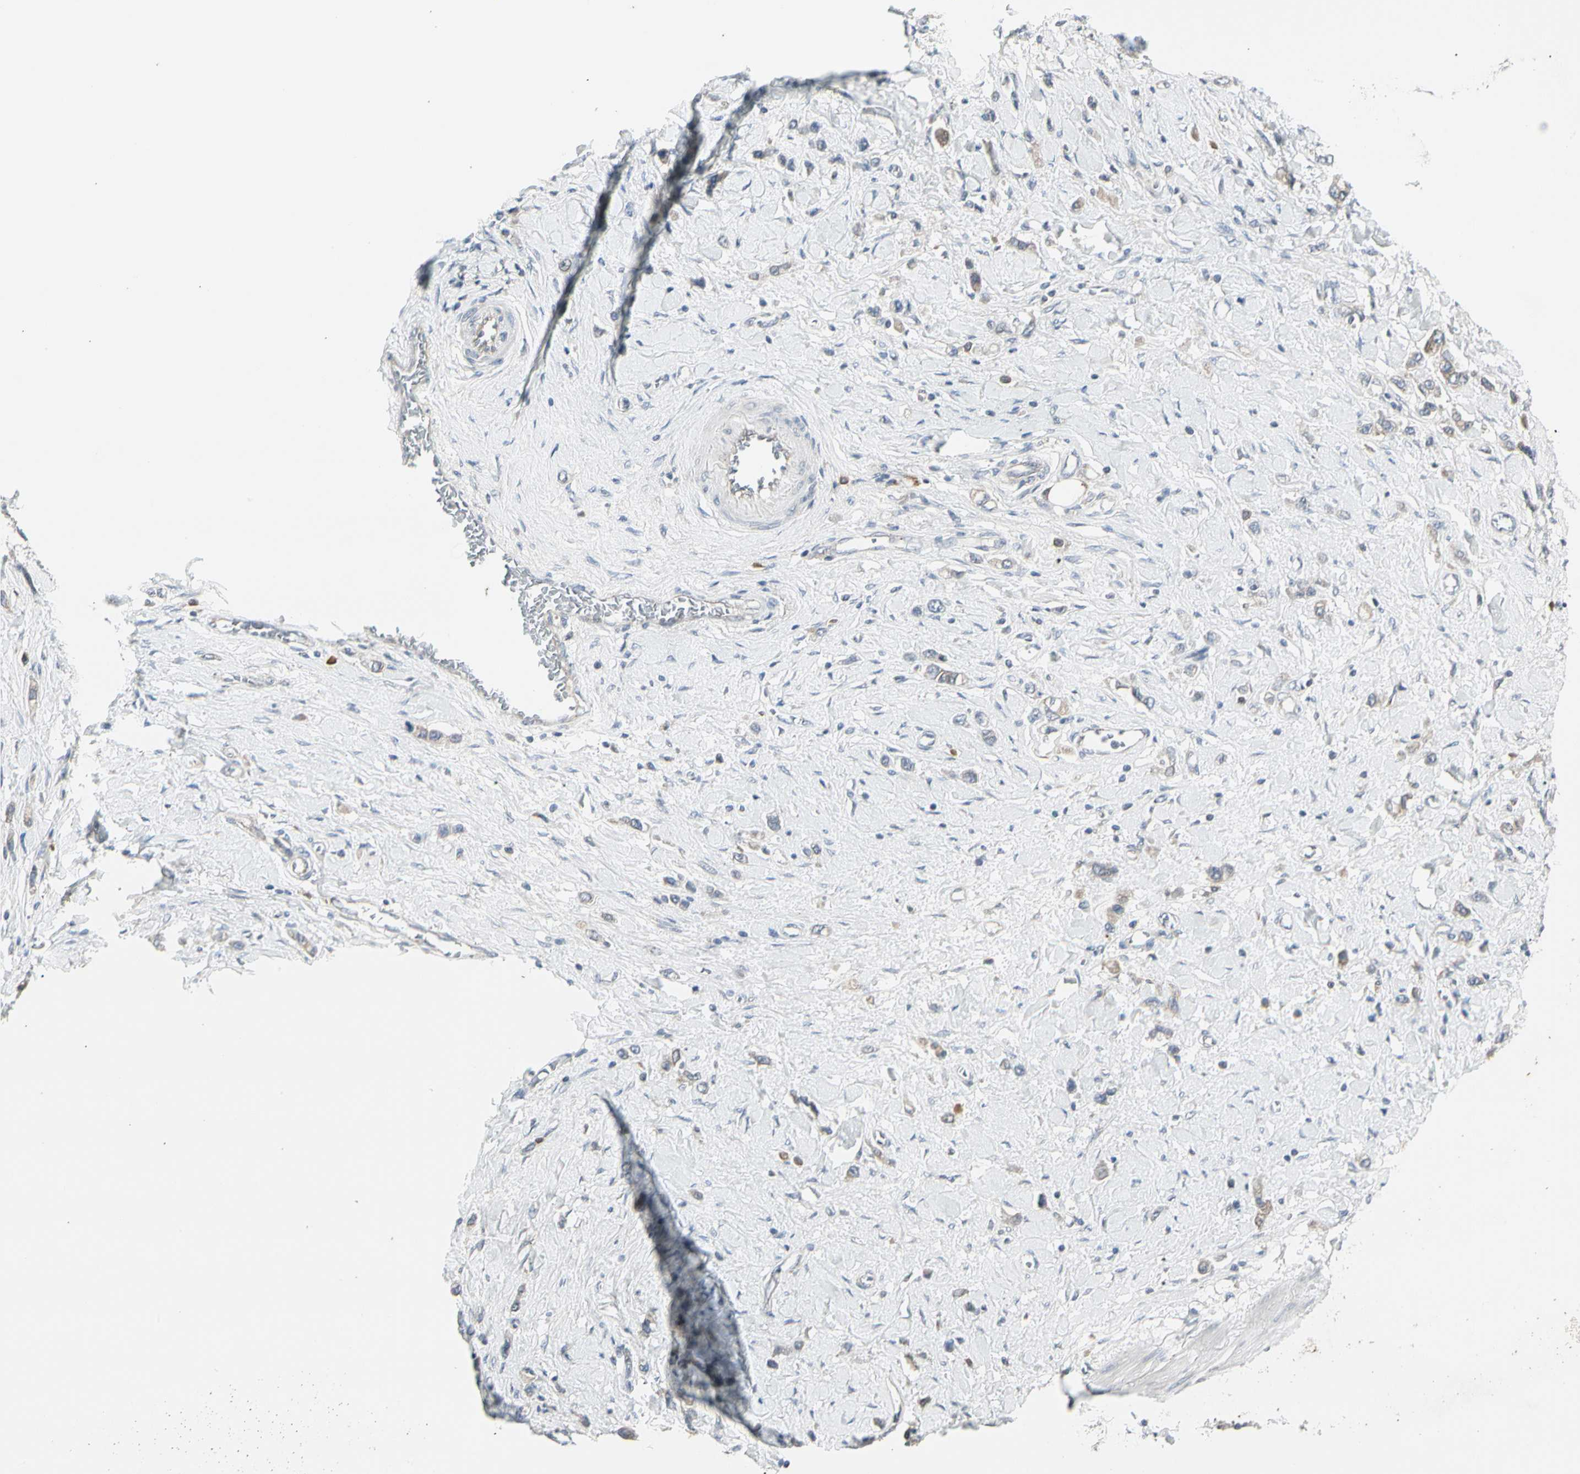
{"staining": {"intensity": "weak", "quantity": "25%-75%", "location": "cytoplasmic/membranous"}, "tissue": "stomach cancer", "cell_type": "Tumor cells", "image_type": "cancer", "snomed": [{"axis": "morphology", "description": "Normal tissue, NOS"}, {"axis": "morphology", "description": "Adenocarcinoma, NOS"}, {"axis": "topography", "description": "Stomach, upper"}, {"axis": "topography", "description": "Stomach"}], "caption": "Stomach adenocarcinoma tissue demonstrates weak cytoplasmic/membranous staining in approximately 25%-75% of tumor cells, visualized by immunohistochemistry.", "gene": "GRN", "patient": {"sex": "female", "age": 65}}